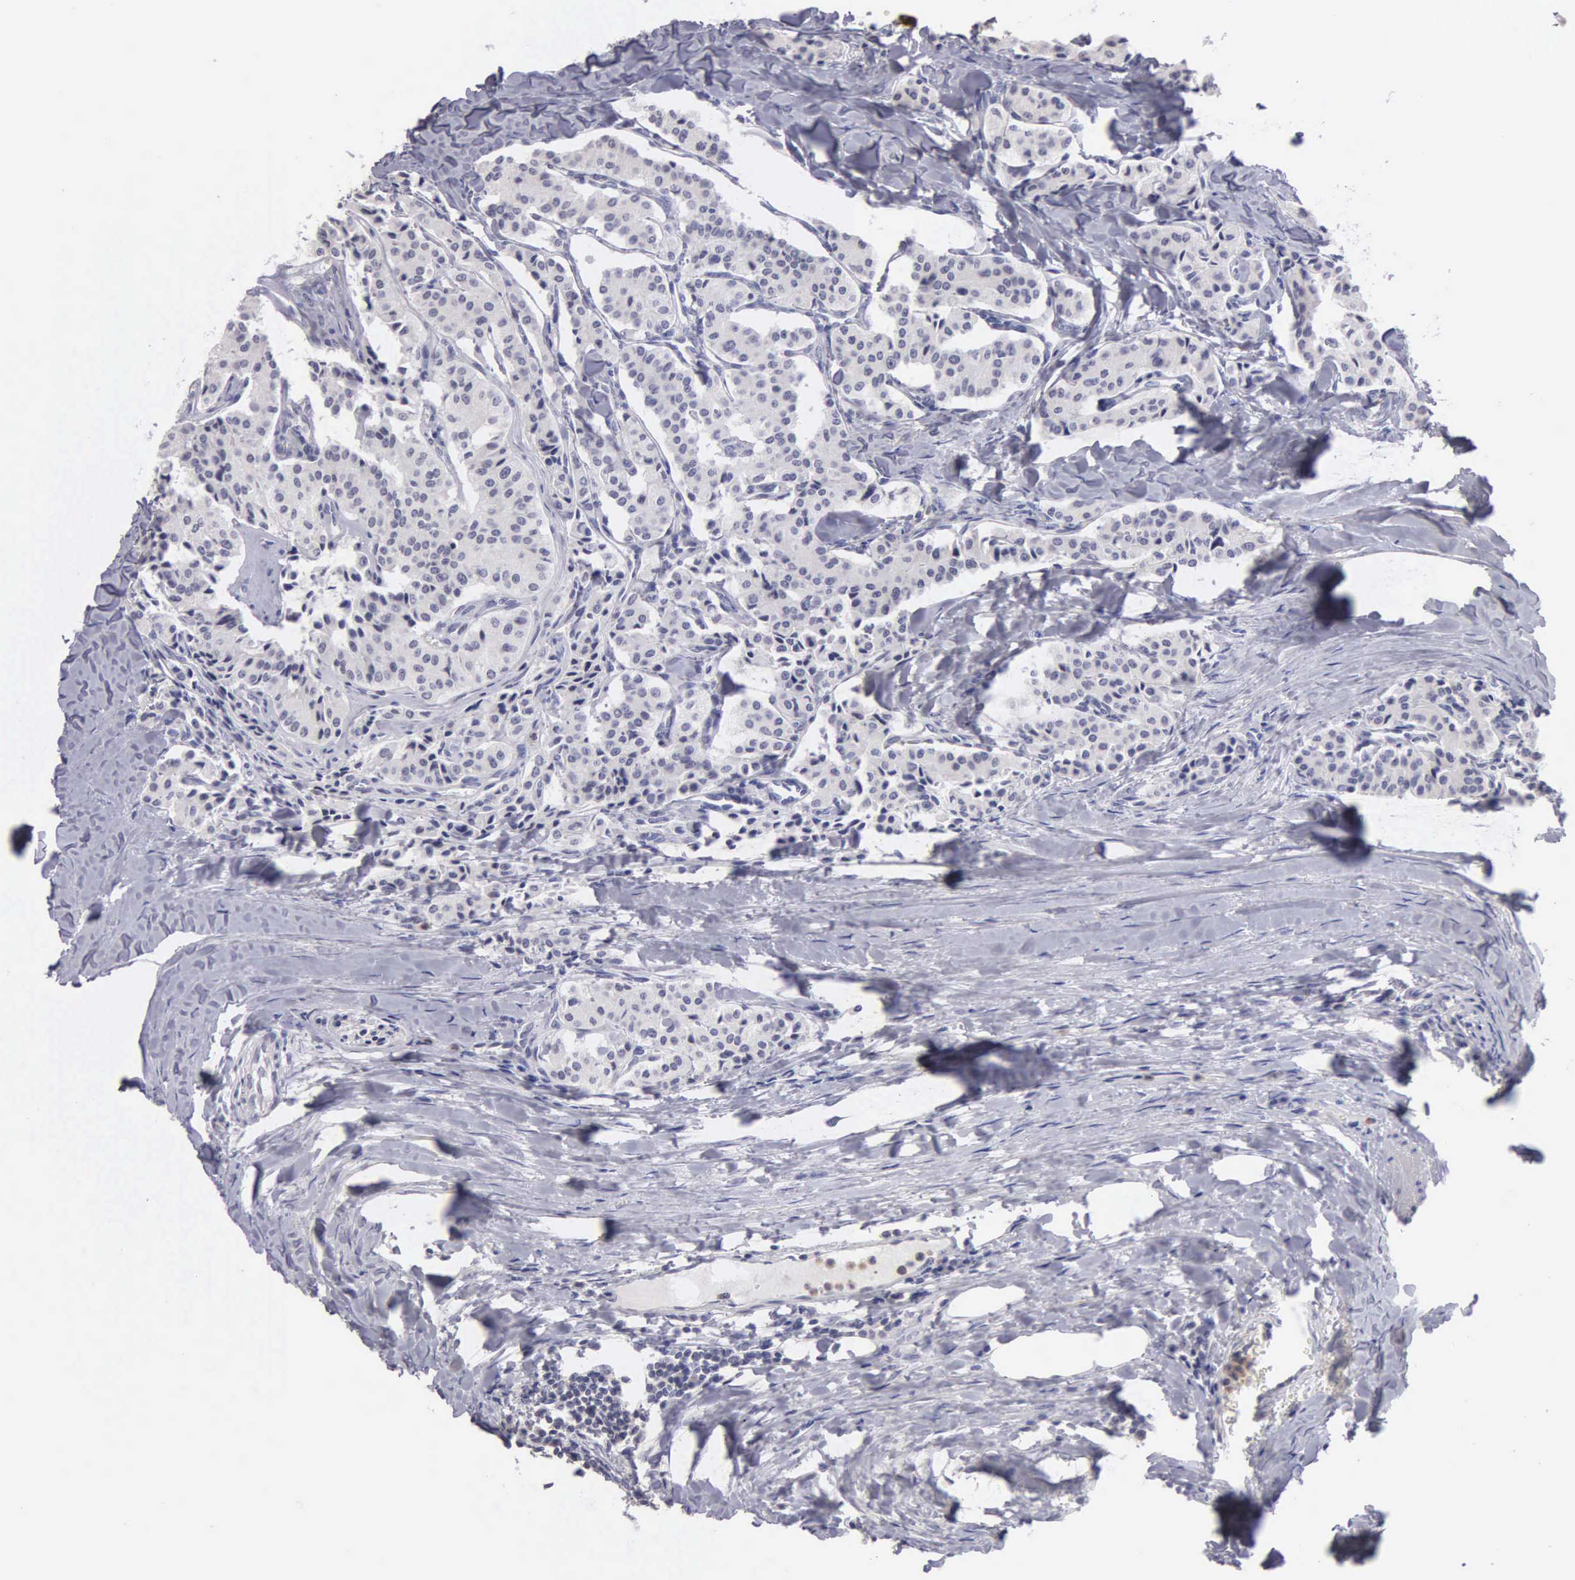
{"staining": {"intensity": "negative", "quantity": "none", "location": "none"}, "tissue": "carcinoid", "cell_type": "Tumor cells", "image_type": "cancer", "snomed": [{"axis": "morphology", "description": "Carcinoid, malignant, NOS"}, {"axis": "topography", "description": "Bronchus"}], "caption": "DAB immunohistochemical staining of carcinoid (malignant) exhibits no significant staining in tumor cells. (DAB immunohistochemistry (IHC) with hematoxylin counter stain).", "gene": "BRD1", "patient": {"sex": "male", "age": 55}}